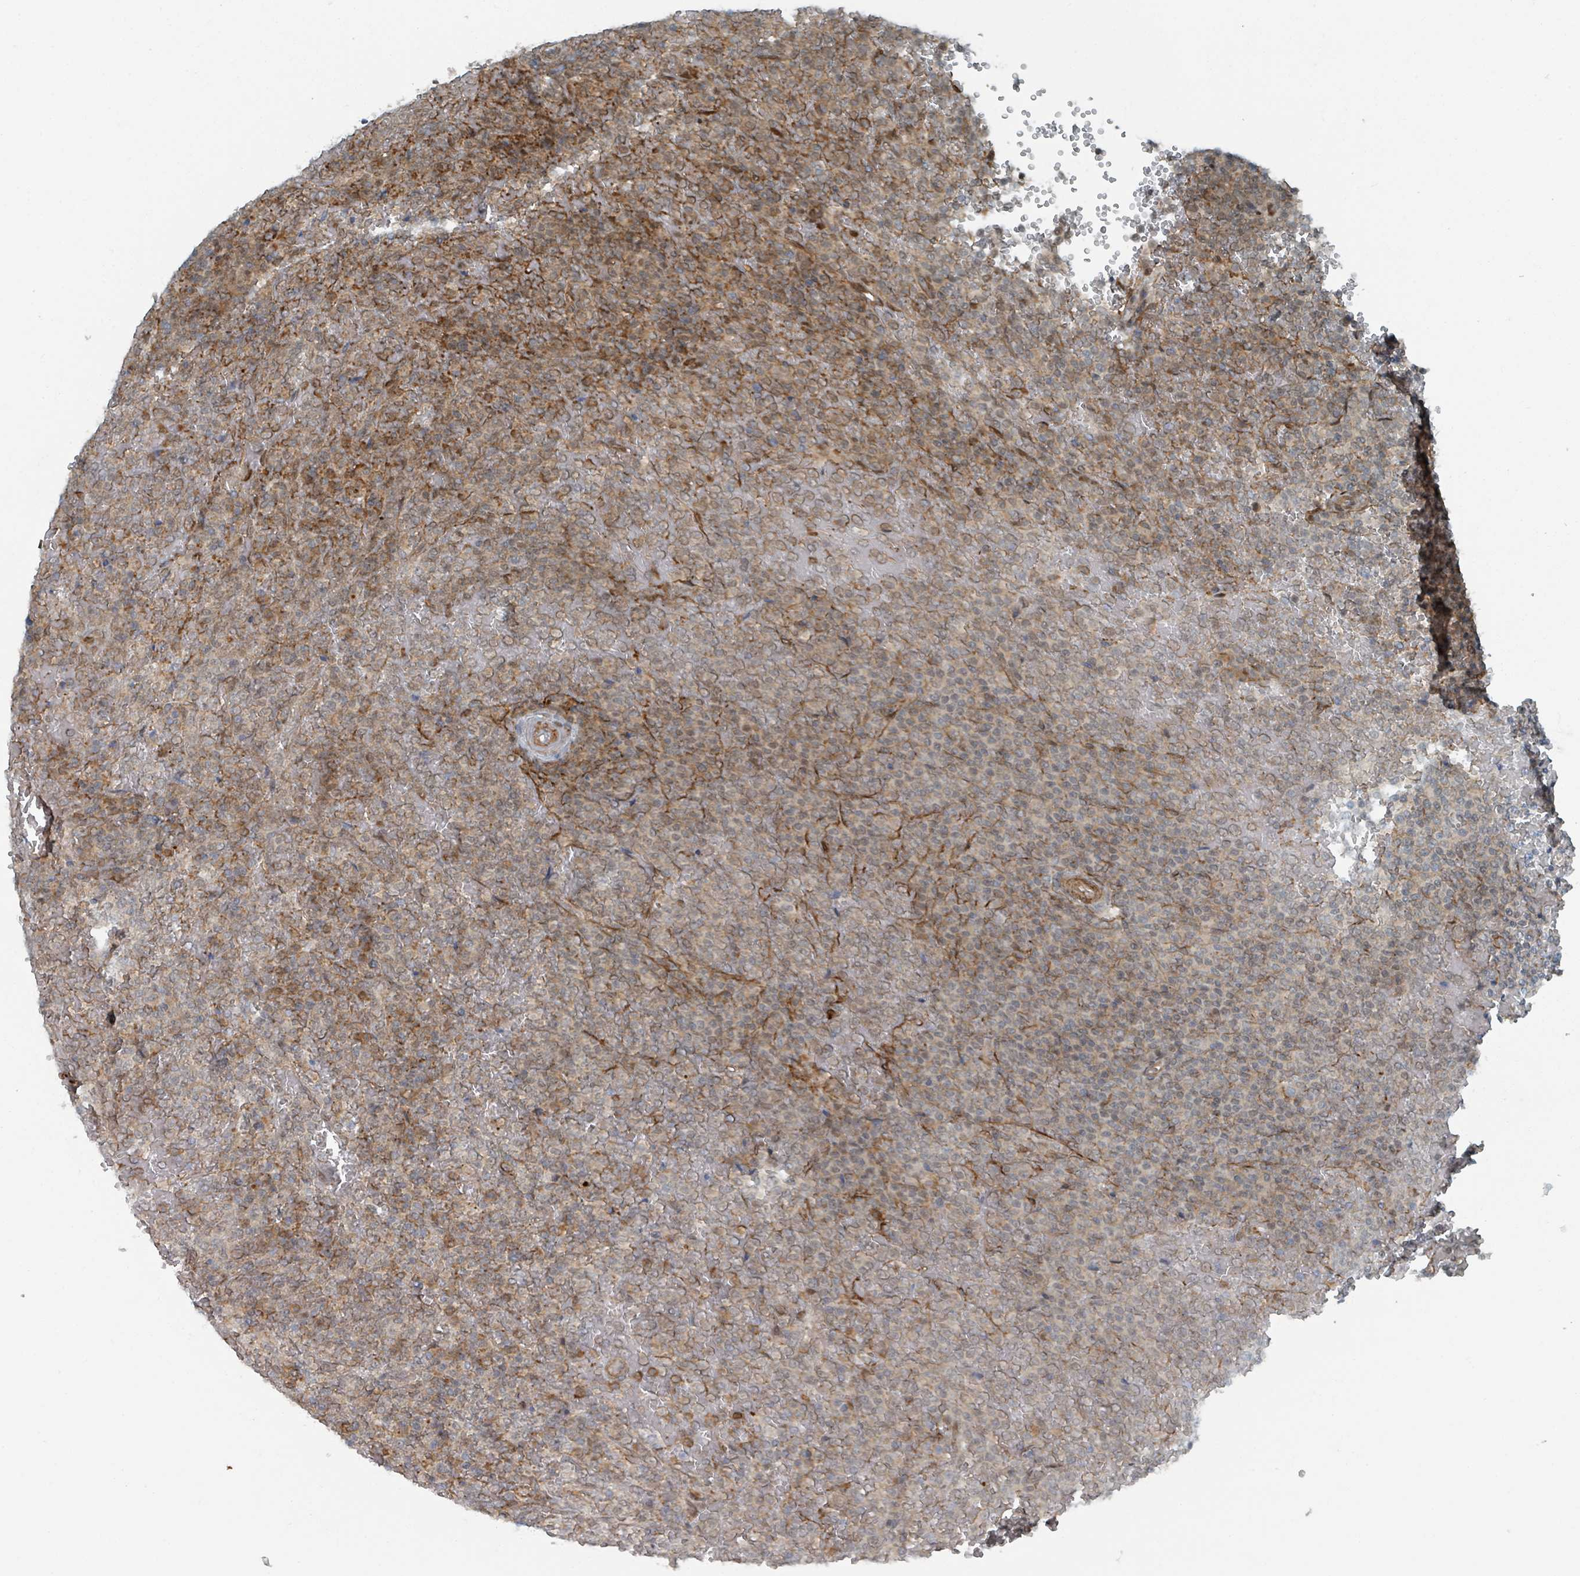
{"staining": {"intensity": "moderate", "quantity": "25%-75%", "location": "cytoplasmic/membranous"}, "tissue": "lymphoma", "cell_type": "Tumor cells", "image_type": "cancer", "snomed": [{"axis": "morphology", "description": "Malignant lymphoma, non-Hodgkin's type, Low grade"}, {"axis": "topography", "description": "Spleen"}], "caption": "Protein expression analysis of low-grade malignant lymphoma, non-Hodgkin's type demonstrates moderate cytoplasmic/membranous expression in approximately 25%-75% of tumor cells.", "gene": "RHPN2", "patient": {"sex": "male", "age": 60}}